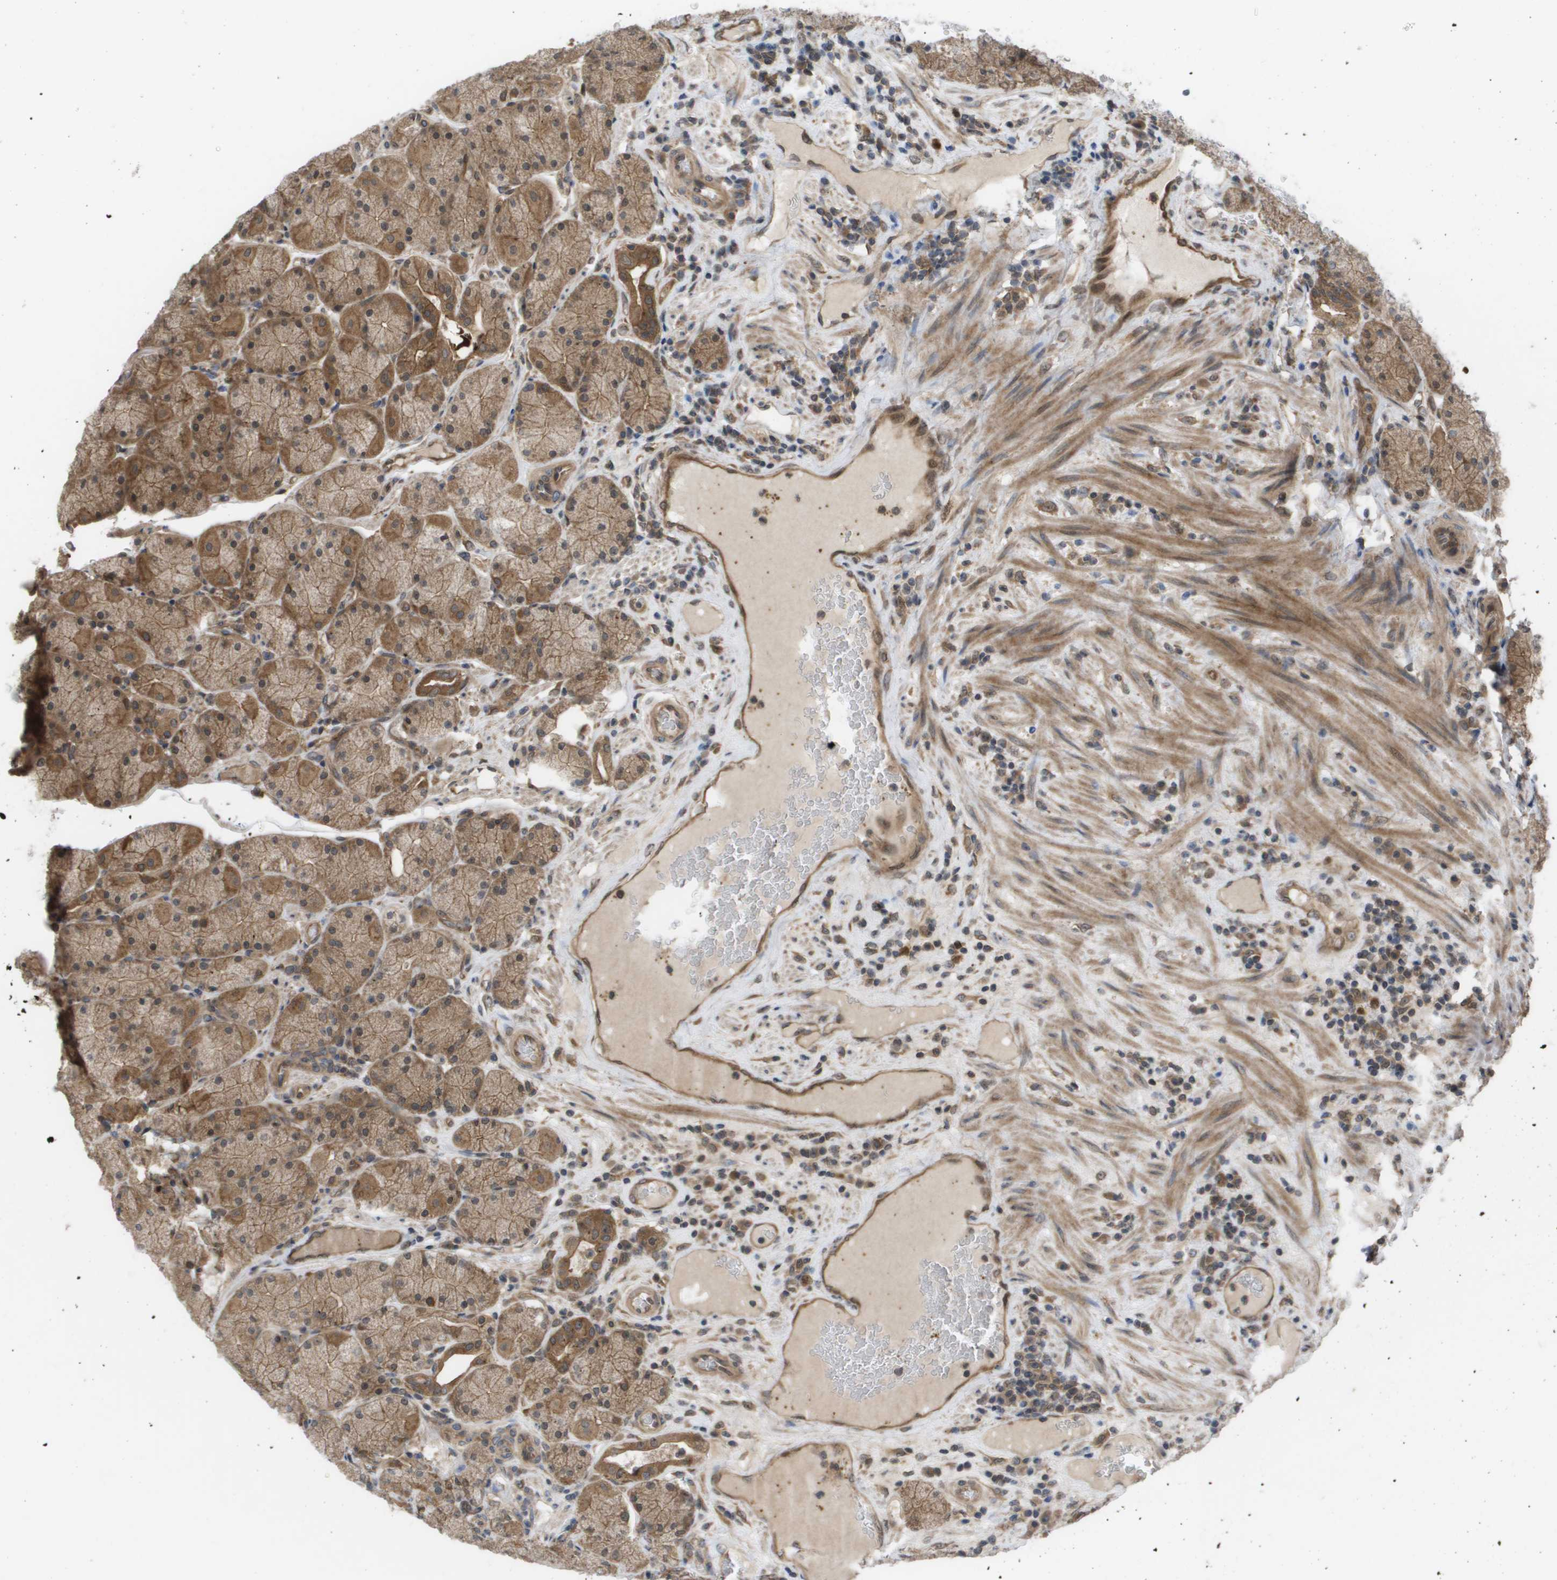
{"staining": {"intensity": "moderate", "quantity": ">75%", "location": "cytoplasmic/membranous,nuclear"}, "tissue": "stomach", "cell_type": "Glandular cells", "image_type": "normal", "snomed": [{"axis": "morphology", "description": "Normal tissue, NOS"}, {"axis": "morphology", "description": "Carcinoid, malignant, NOS"}, {"axis": "topography", "description": "Stomach, upper"}], "caption": "High-power microscopy captured an IHC micrograph of benign stomach, revealing moderate cytoplasmic/membranous,nuclear positivity in about >75% of glandular cells.", "gene": "CTPS2", "patient": {"sex": "male", "age": 39}}